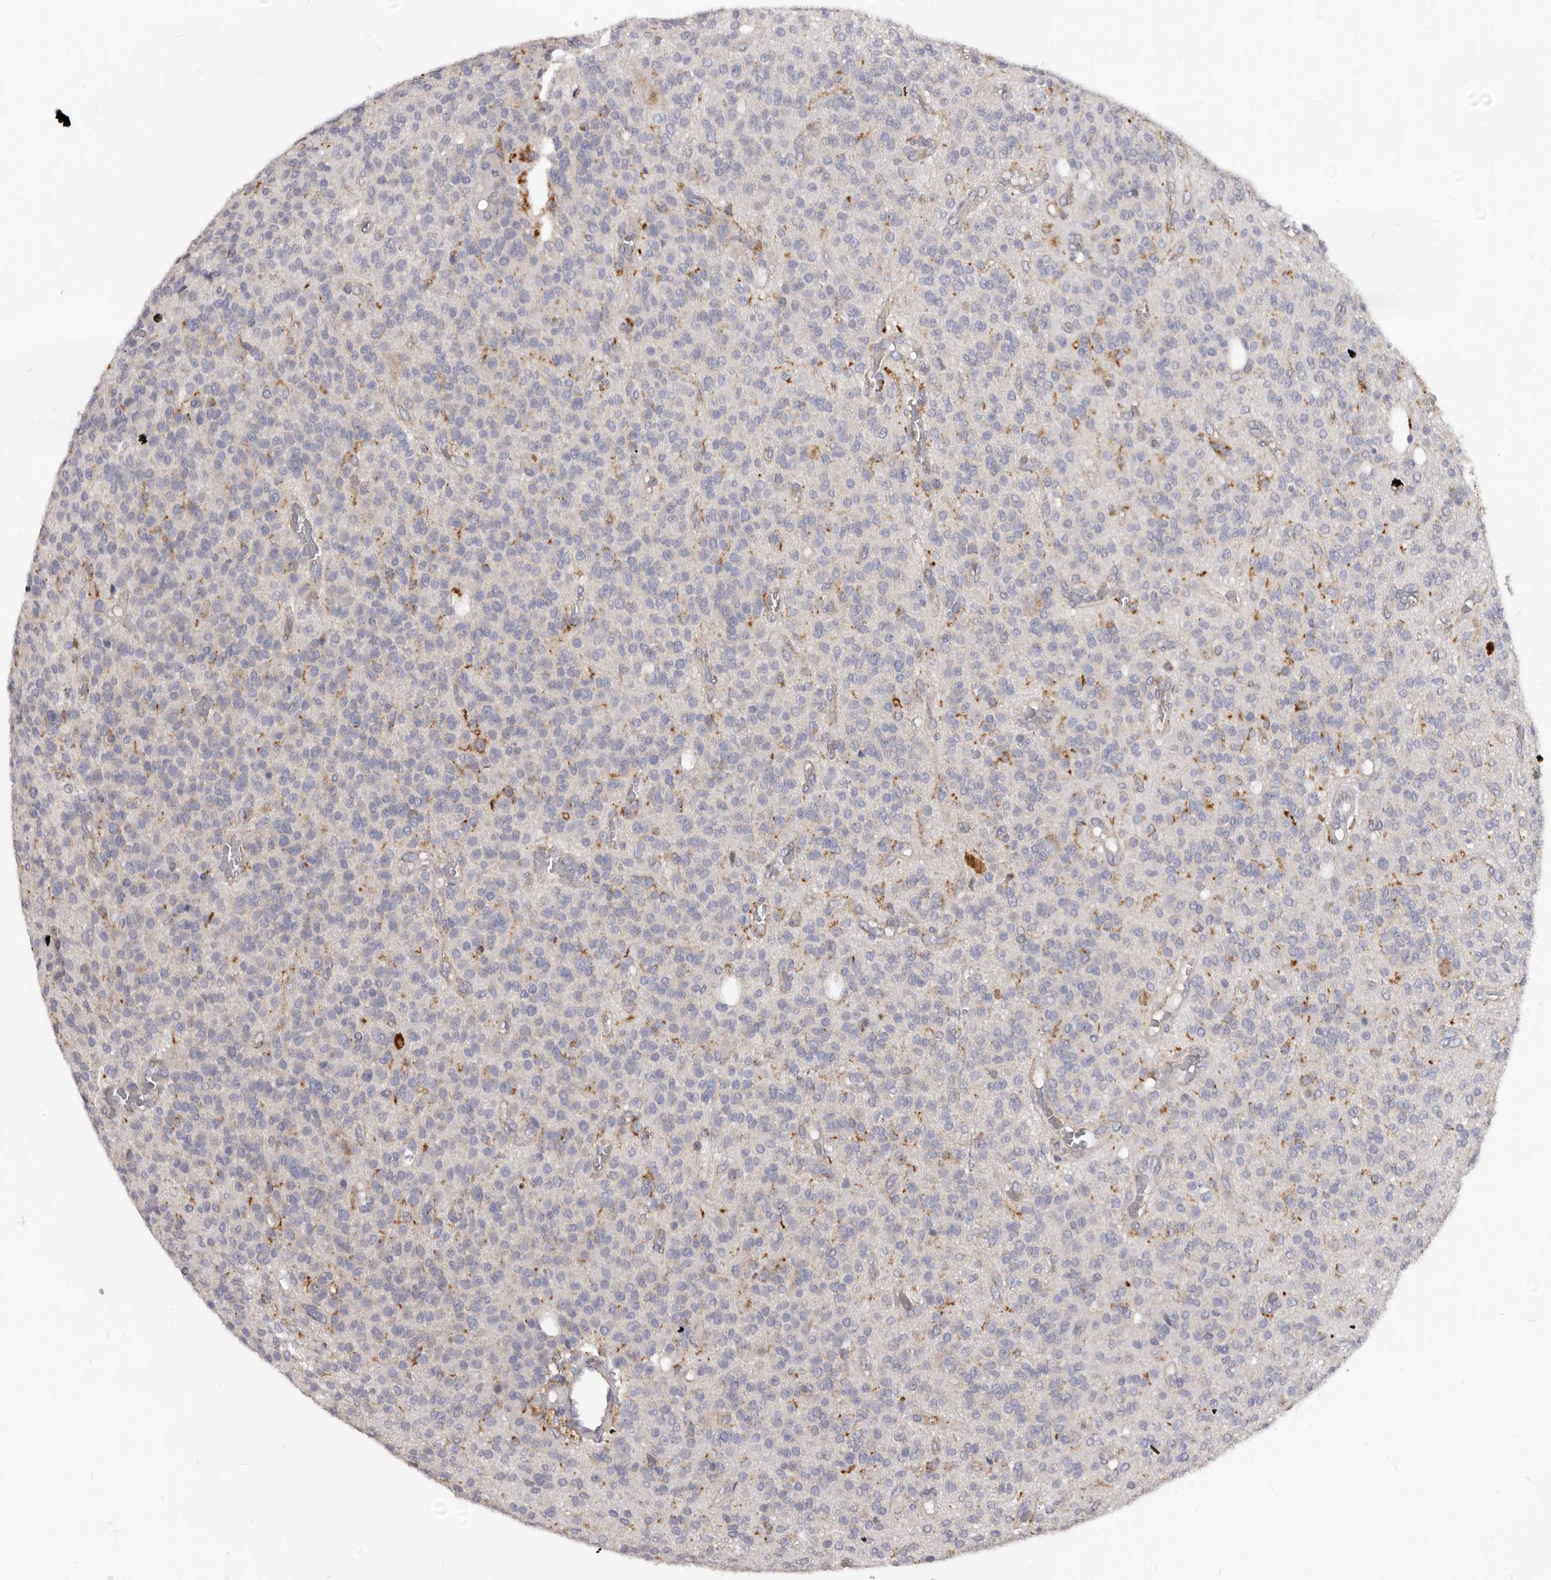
{"staining": {"intensity": "weak", "quantity": "<25%", "location": "cytoplasmic/membranous"}, "tissue": "glioma", "cell_type": "Tumor cells", "image_type": "cancer", "snomed": [{"axis": "morphology", "description": "Glioma, malignant, High grade"}, {"axis": "topography", "description": "Brain"}], "caption": "IHC photomicrograph of neoplastic tissue: malignant high-grade glioma stained with DAB (3,3'-diaminobenzidine) displays no significant protein expression in tumor cells.", "gene": "PI4K2A", "patient": {"sex": "male", "age": 34}}